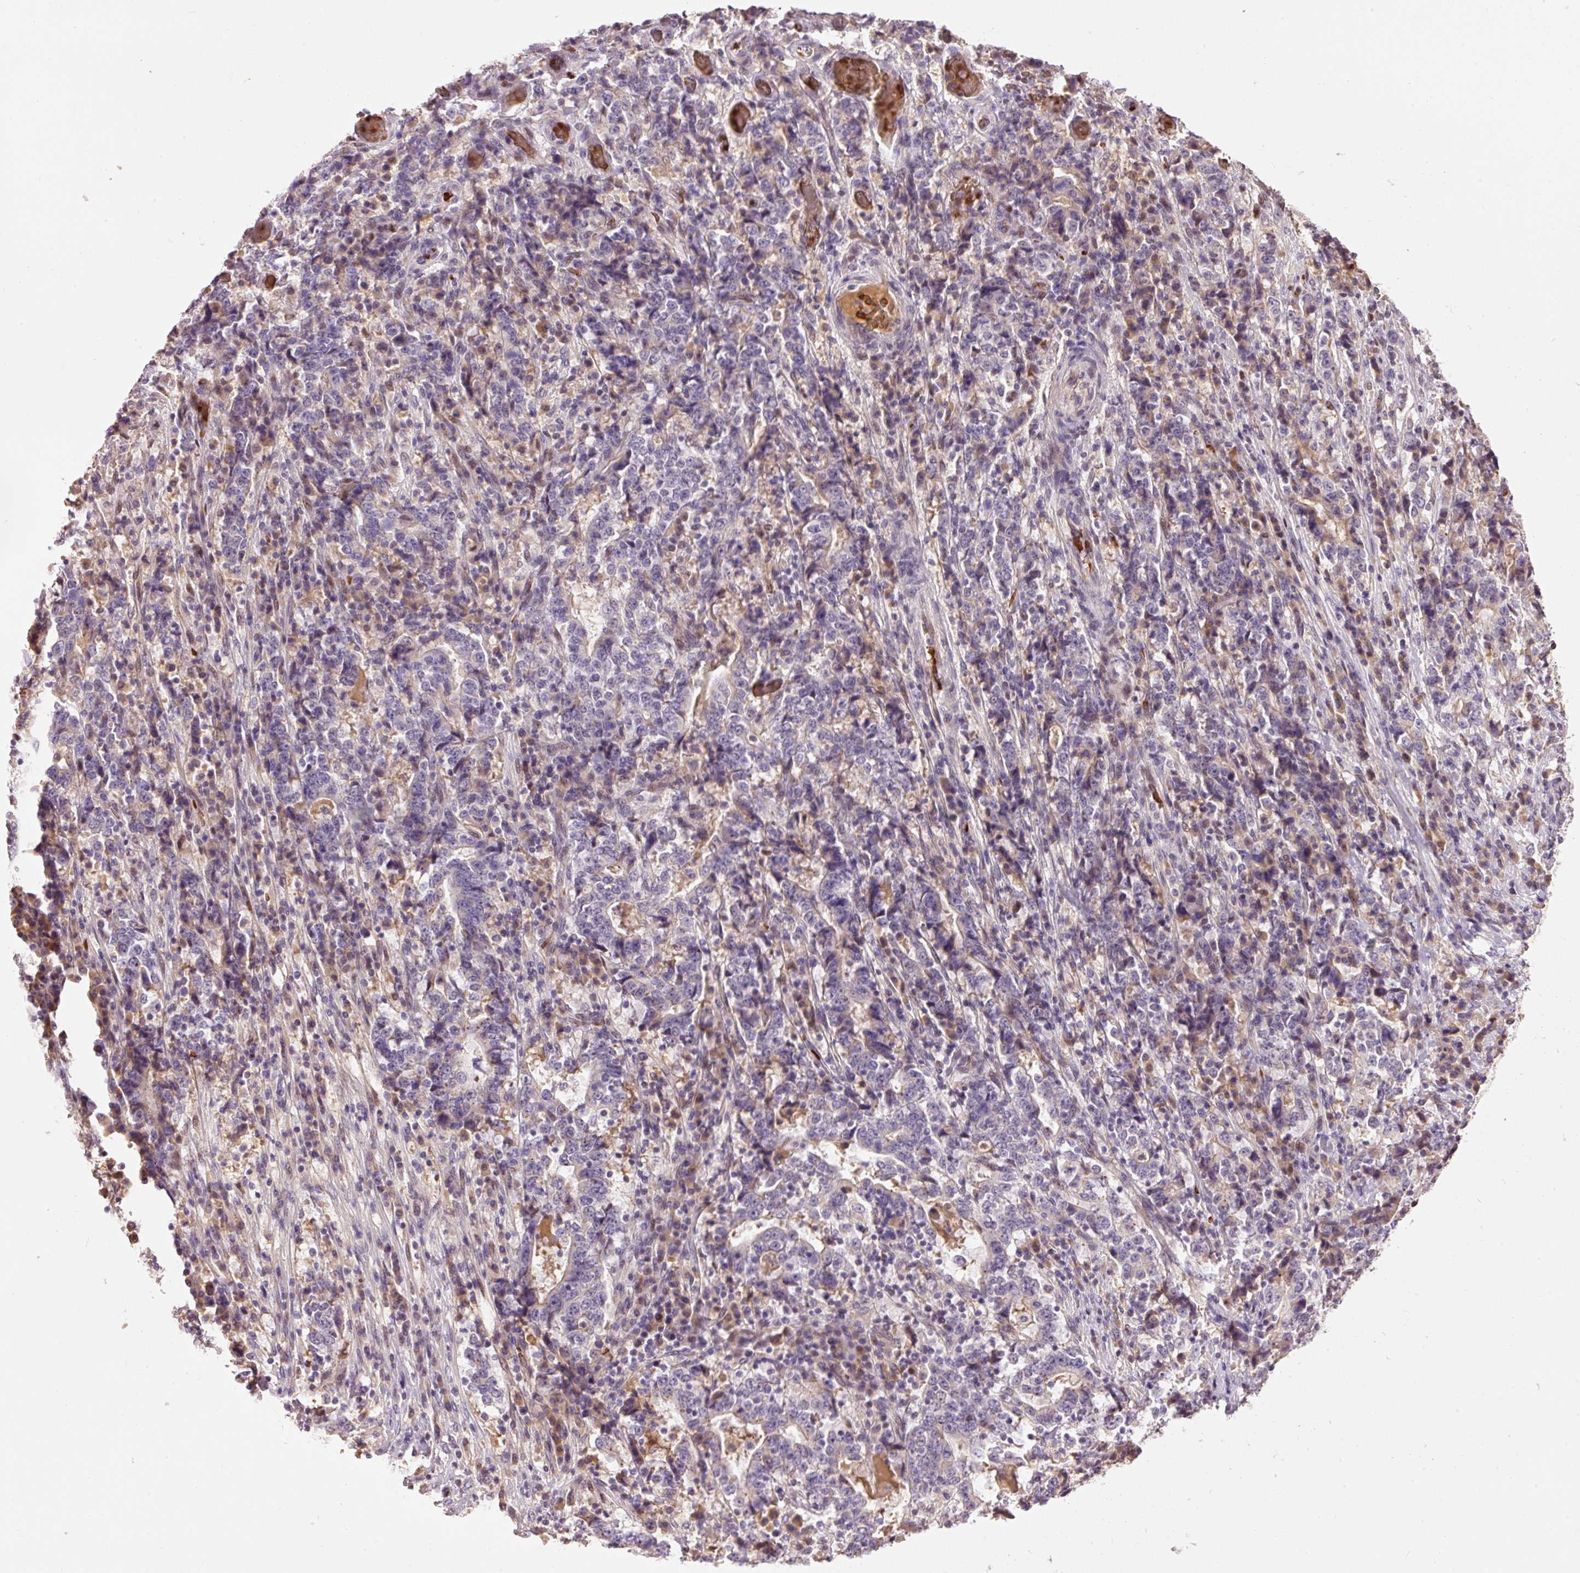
{"staining": {"intensity": "weak", "quantity": "<25%", "location": "cytoplasmic/membranous"}, "tissue": "stomach cancer", "cell_type": "Tumor cells", "image_type": "cancer", "snomed": [{"axis": "morphology", "description": "Normal tissue, NOS"}, {"axis": "morphology", "description": "Adenocarcinoma, NOS"}, {"axis": "topography", "description": "Stomach, upper"}, {"axis": "topography", "description": "Stomach"}], "caption": "Immunohistochemistry histopathology image of neoplastic tissue: human stomach cancer (adenocarcinoma) stained with DAB exhibits no significant protein positivity in tumor cells. (IHC, brightfield microscopy, high magnification).", "gene": "CMTM8", "patient": {"sex": "male", "age": 59}}